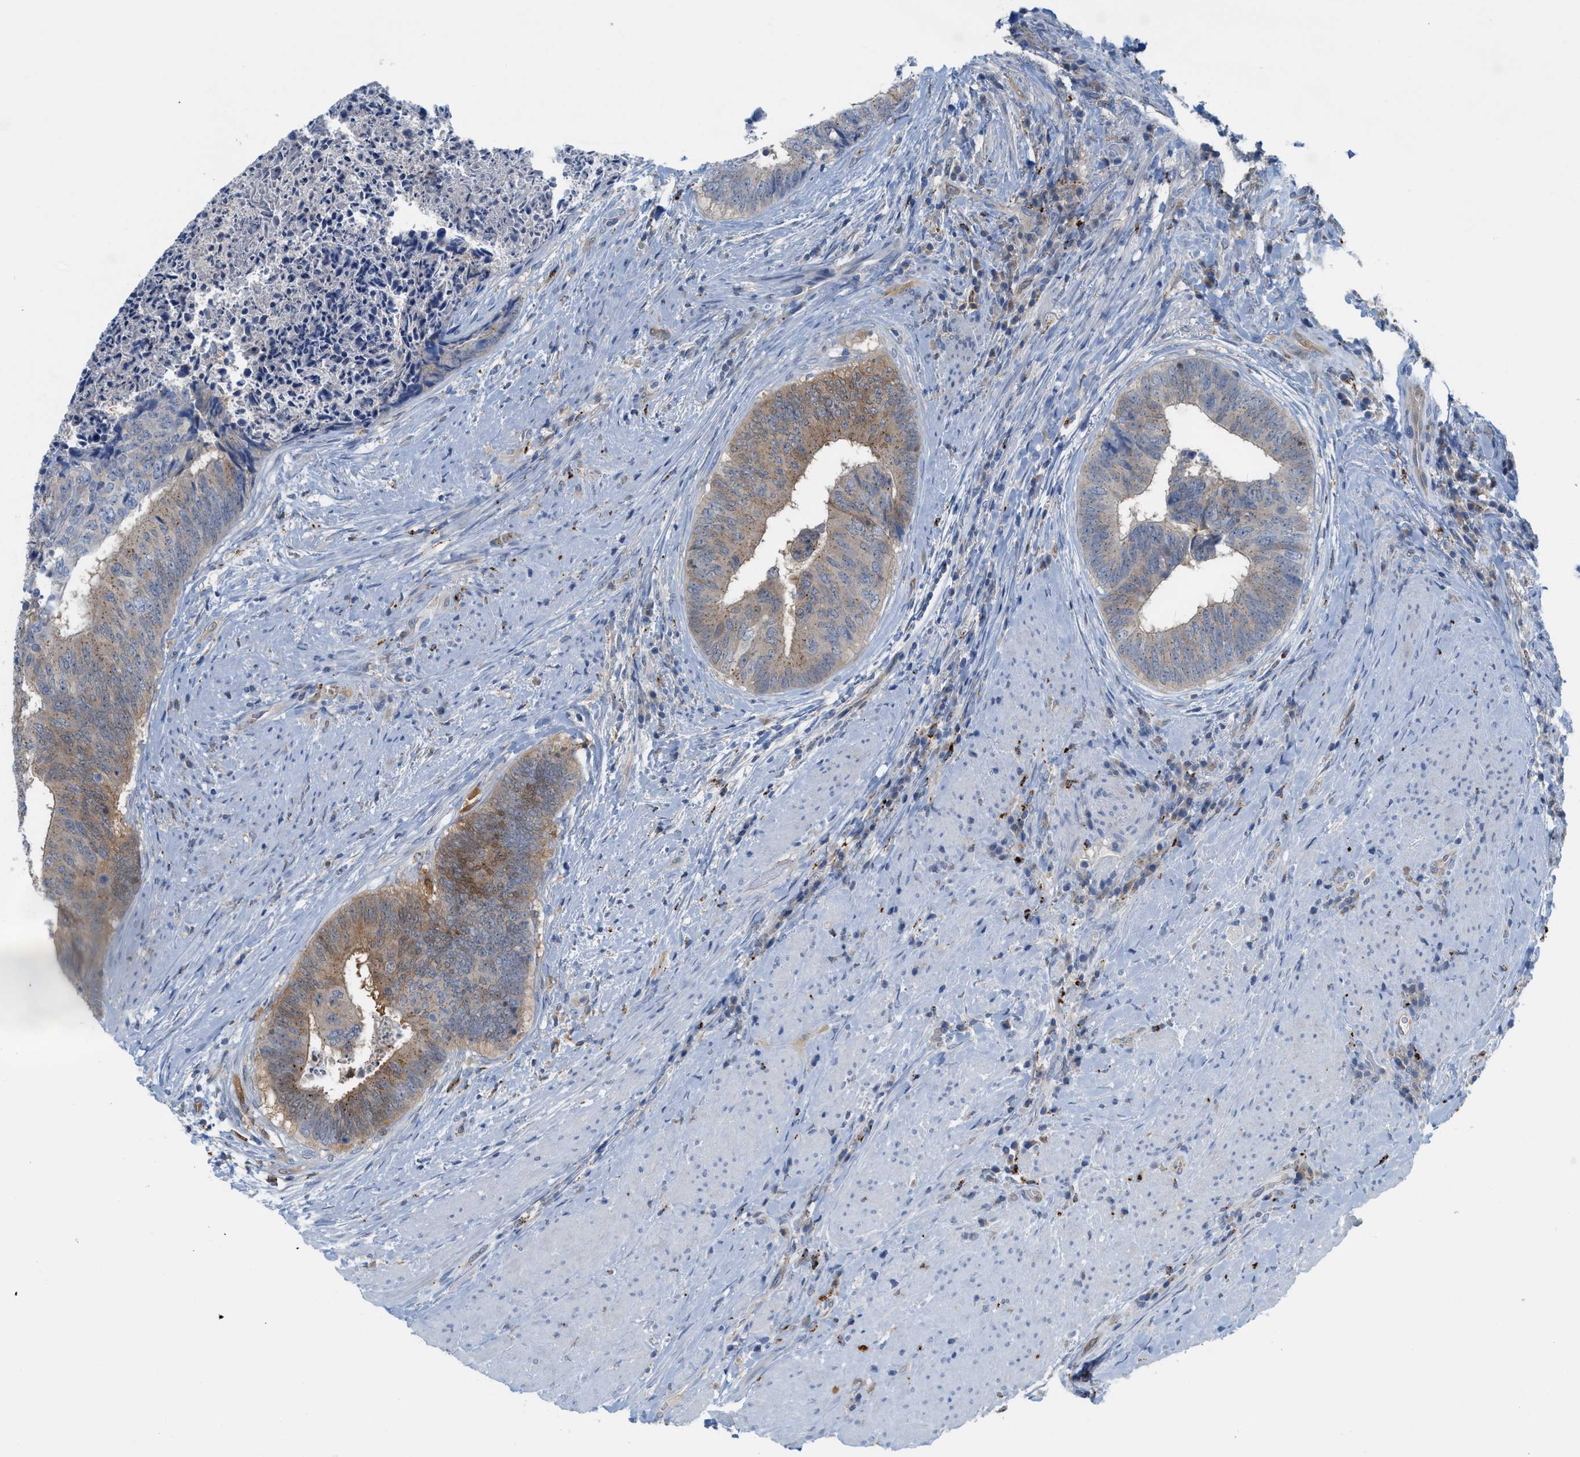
{"staining": {"intensity": "weak", "quantity": ">75%", "location": "cytoplasmic/membranous"}, "tissue": "colorectal cancer", "cell_type": "Tumor cells", "image_type": "cancer", "snomed": [{"axis": "morphology", "description": "Adenocarcinoma, NOS"}, {"axis": "topography", "description": "Rectum"}], "caption": "A brown stain shows weak cytoplasmic/membranous expression of a protein in human colorectal cancer (adenocarcinoma) tumor cells. Immunohistochemistry (ihc) stains the protein in brown and the nuclei are stained blue.", "gene": "CSTB", "patient": {"sex": "male", "age": 72}}